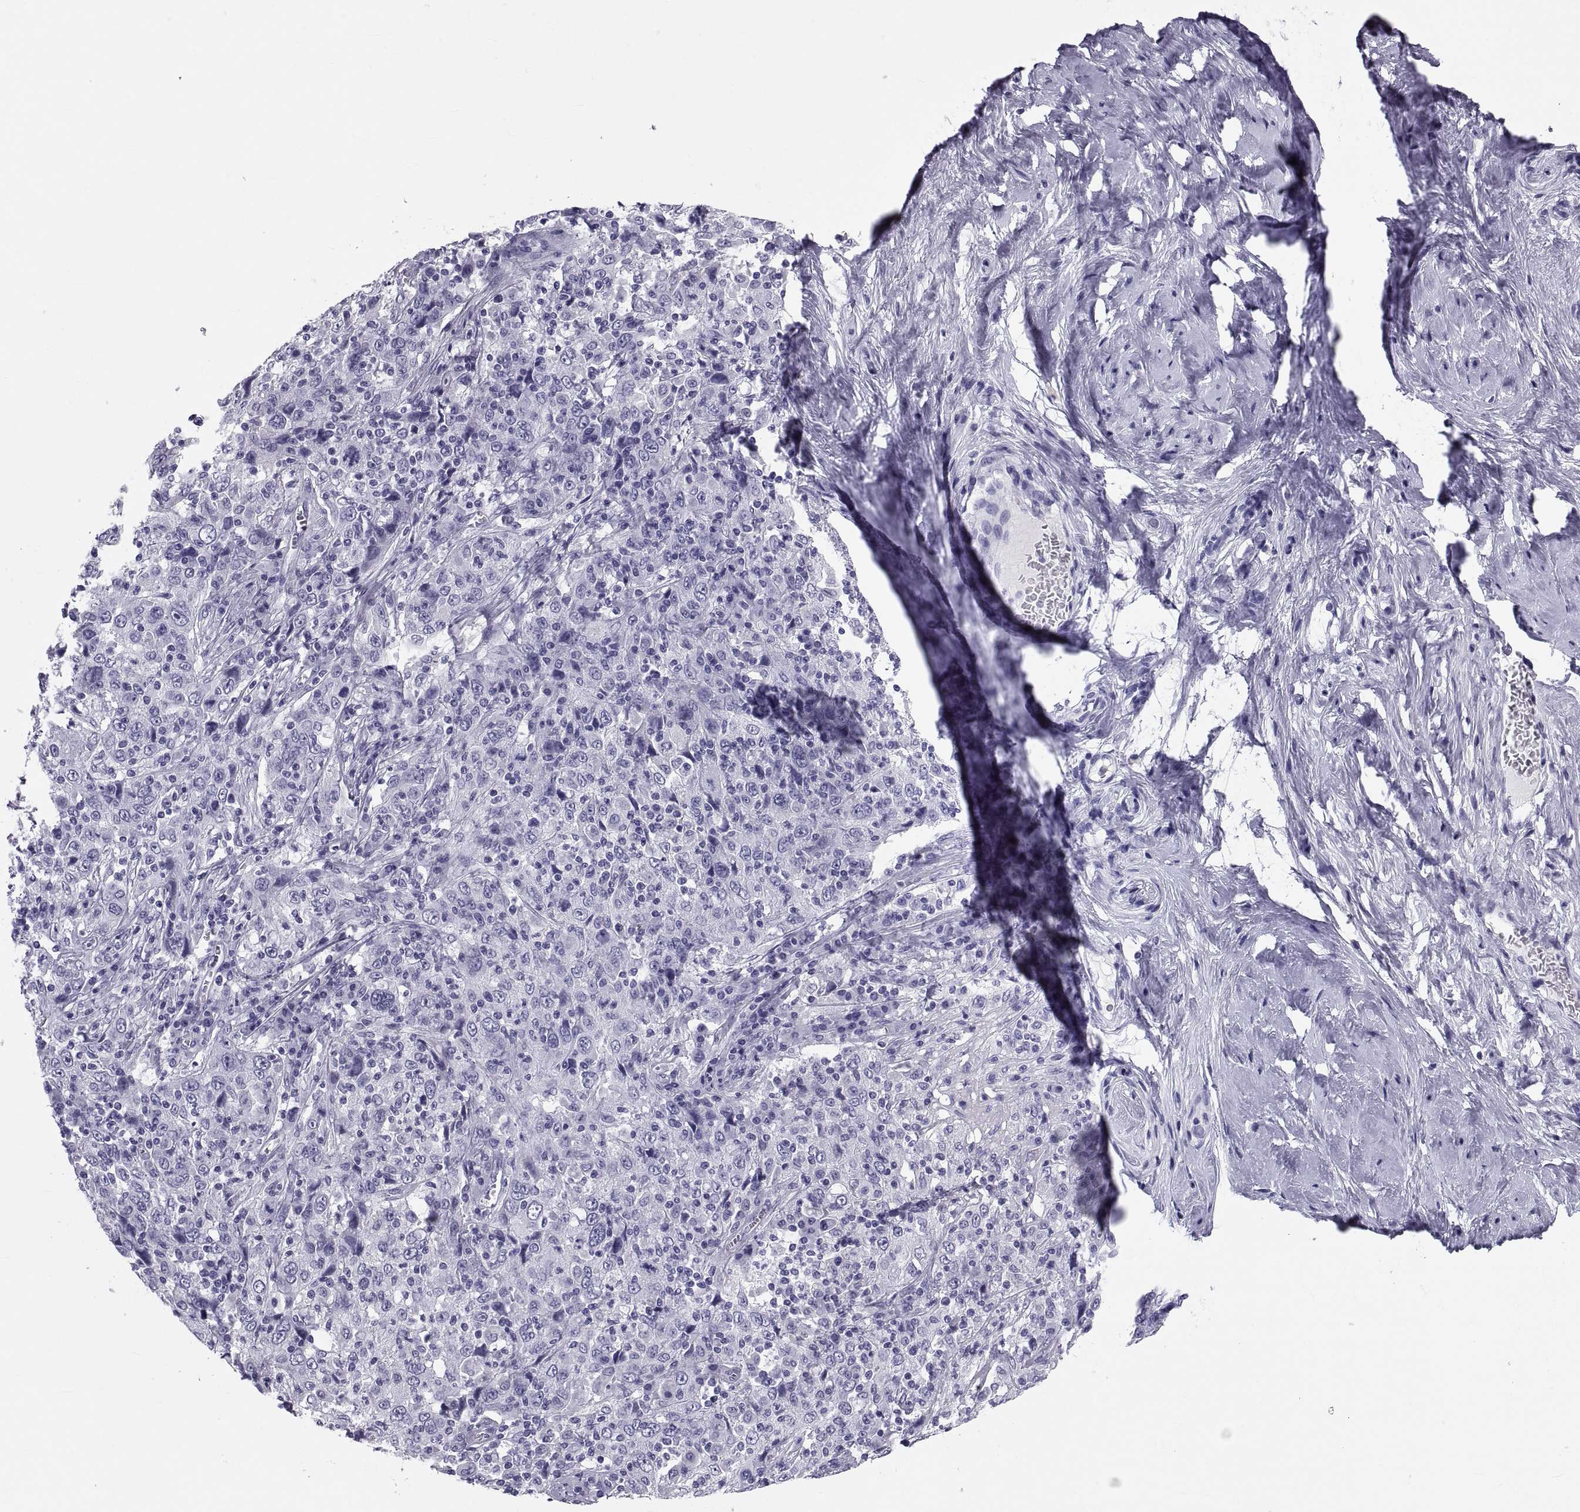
{"staining": {"intensity": "negative", "quantity": "none", "location": "none"}, "tissue": "cervical cancer", "cell_type": "Tumor cells", "image_type": "cancer", "snomed": [{"axis": "morphology", "description": "Squamous cell carcinoma, NOS"}, {"axis": "topography", "description": "Cervix"}], "caption": "High power microscopy photomicrograph of an immunohistochemistry histopathology image of cervical cancer (squamous cell carcinoma), revealing no significant positivity in tumor cells.", "gene": "DEFB129", "patient": {"sex": "female", "age": 46}}